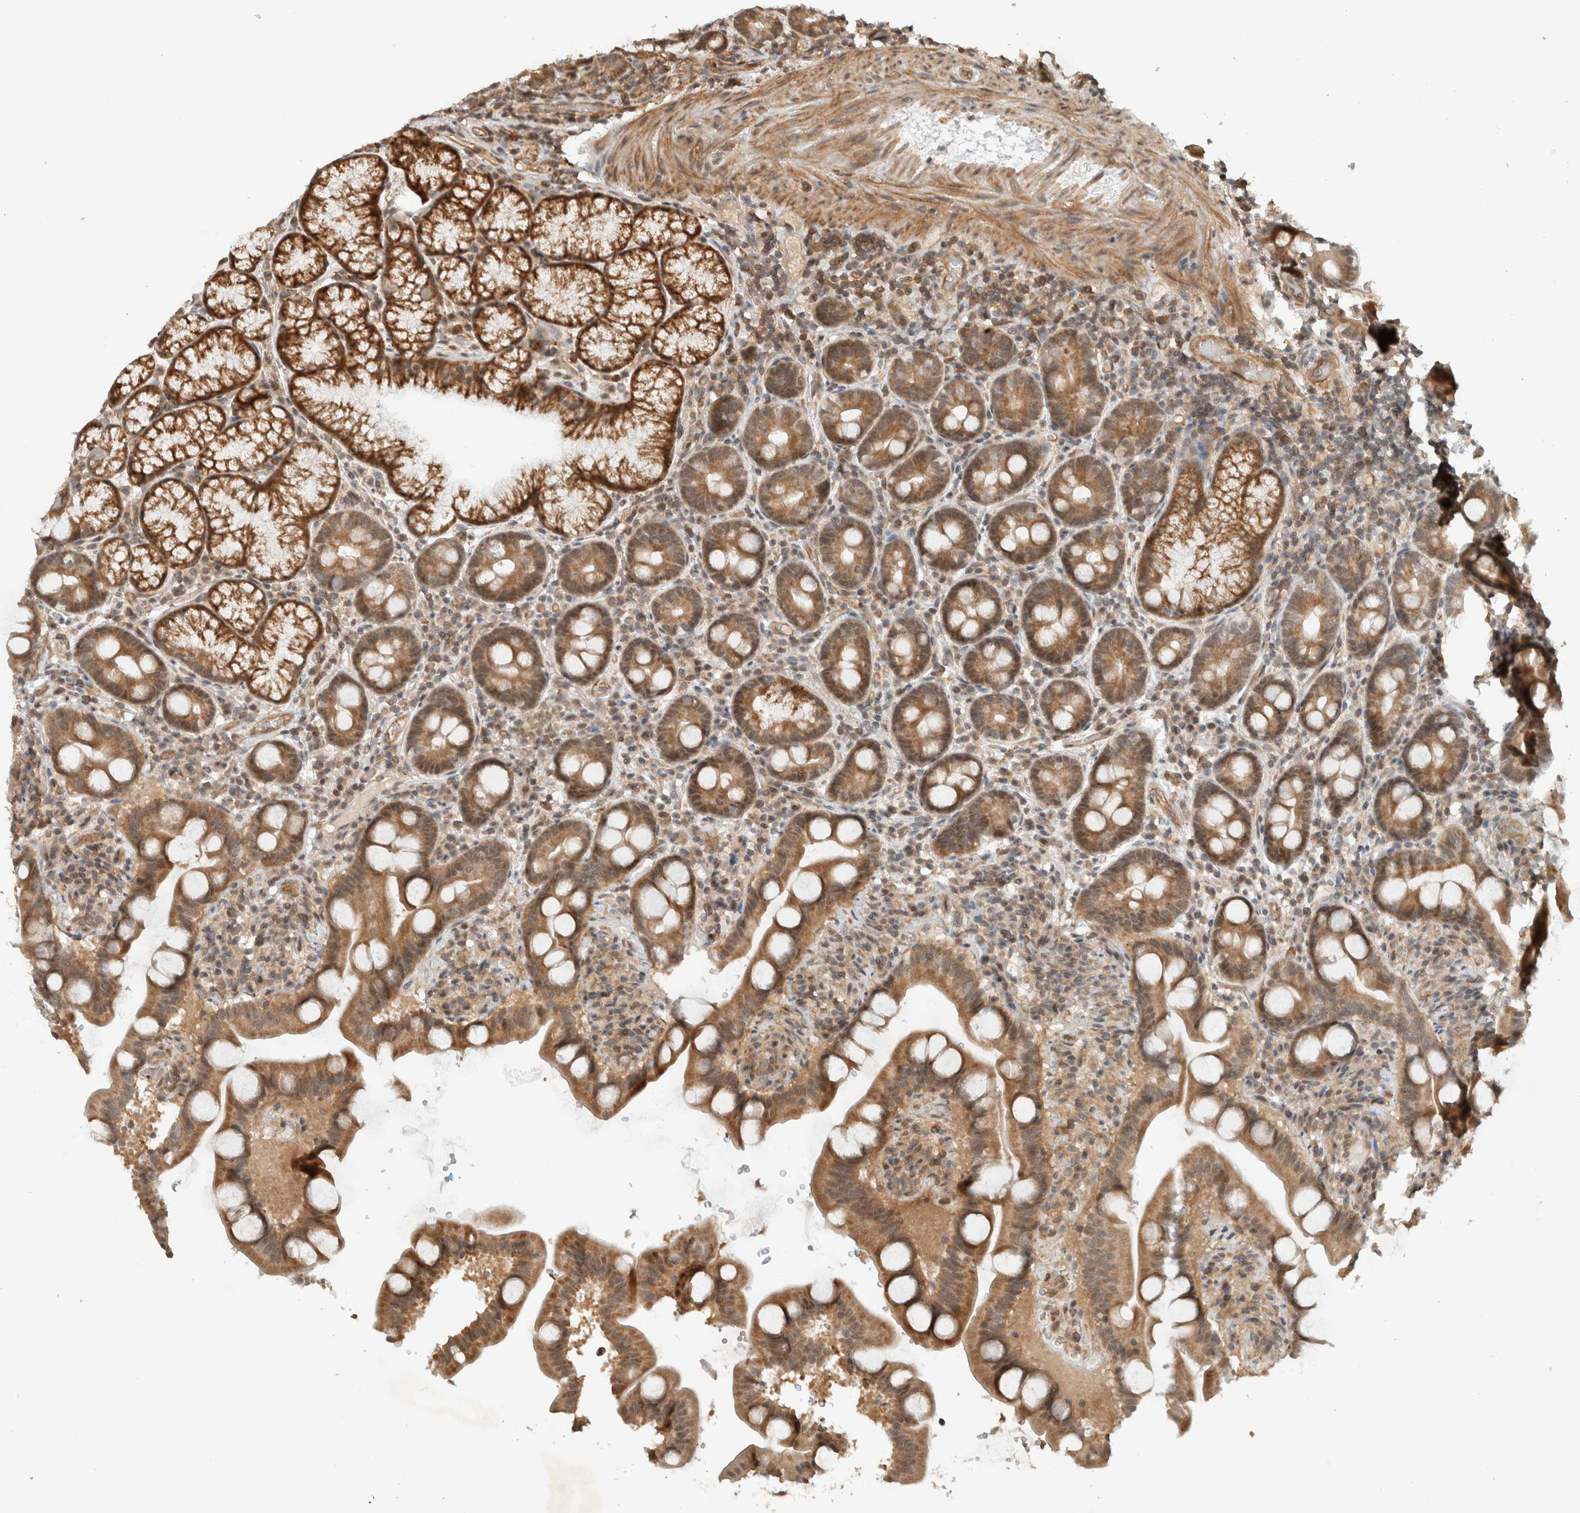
{"staining": {"intensity": "moderate", "quantity": ">75%", "location": "cytoplasmic/membranous"}, "tissue": "duodenum", "cell_type": "Glandular cells", "image_type": "normal", "snomed": [{"axis": "morphology", "description": "Normal tissue, NOS"}, {"axis": "topography", "description": "Duodenum"}], "caption": "This is an image of IHC staining of normal duodenum, which shows moderate staining in the cytoplasmic/membranous of glandular cells.", "gene": "CAAP1", "patient": {"sex": "male", "age": 54}}